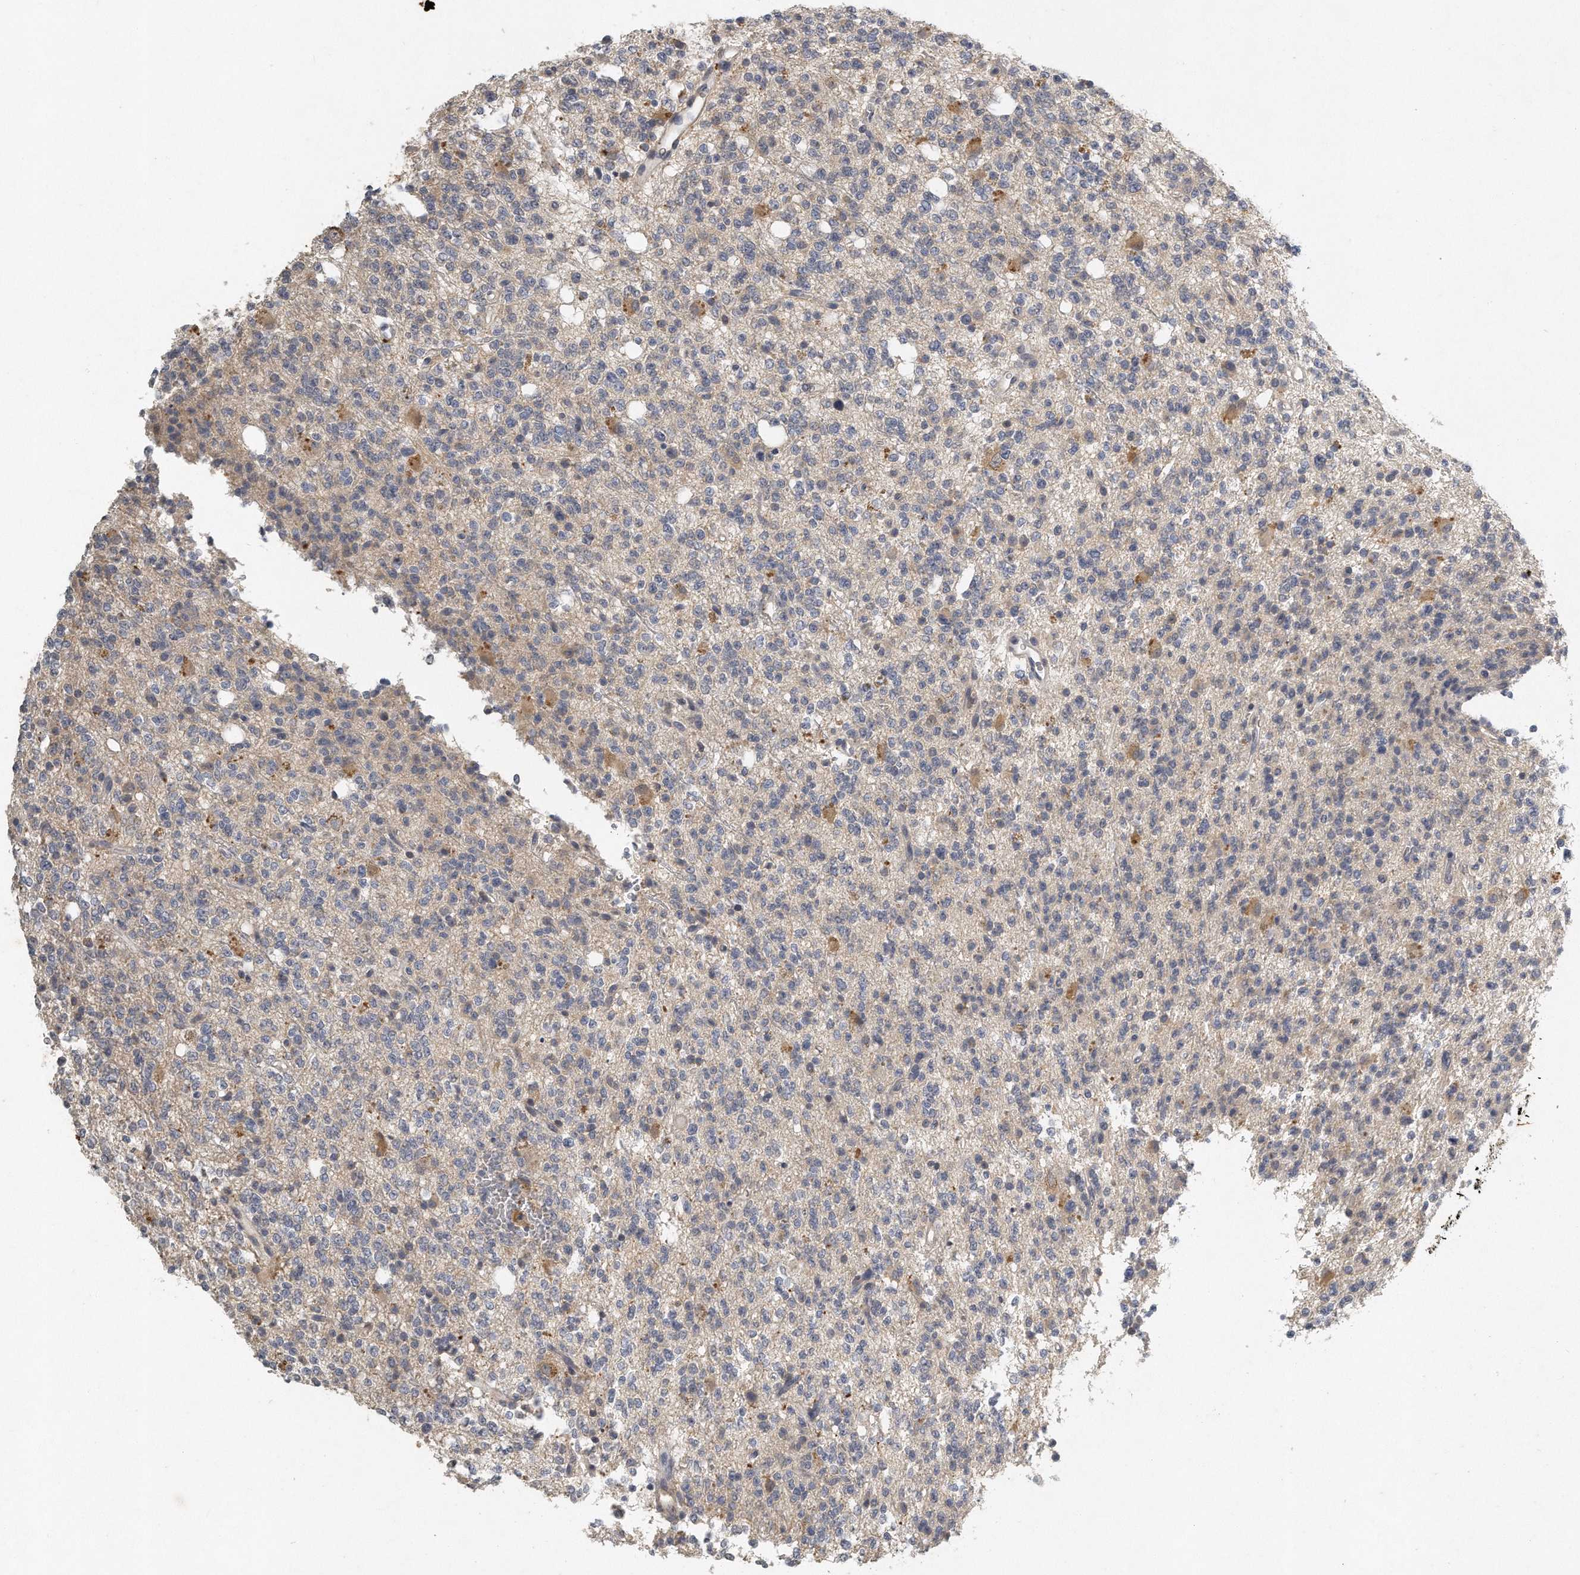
{"staining": {"intensity": "negative", "quantity": "none", "location": "none"}, "tissue": "glioma", "cell_type": "Tumor cells", "image_type": "cancer", "snomed": [{"axis": "morphology", "description": "Glioma, malignant, High grade"}, {"axis": "topography", "description": "Brain"}], "caption": "This micrograph is of malignant glioma (high-grade) stained with immunohistochemistry to label a protein in brown with the nuclei are counter-stained blue. There is no expression in tumor cells.", "gene": "CAMK1", "patient": {"sex": "female", "age": 62}}